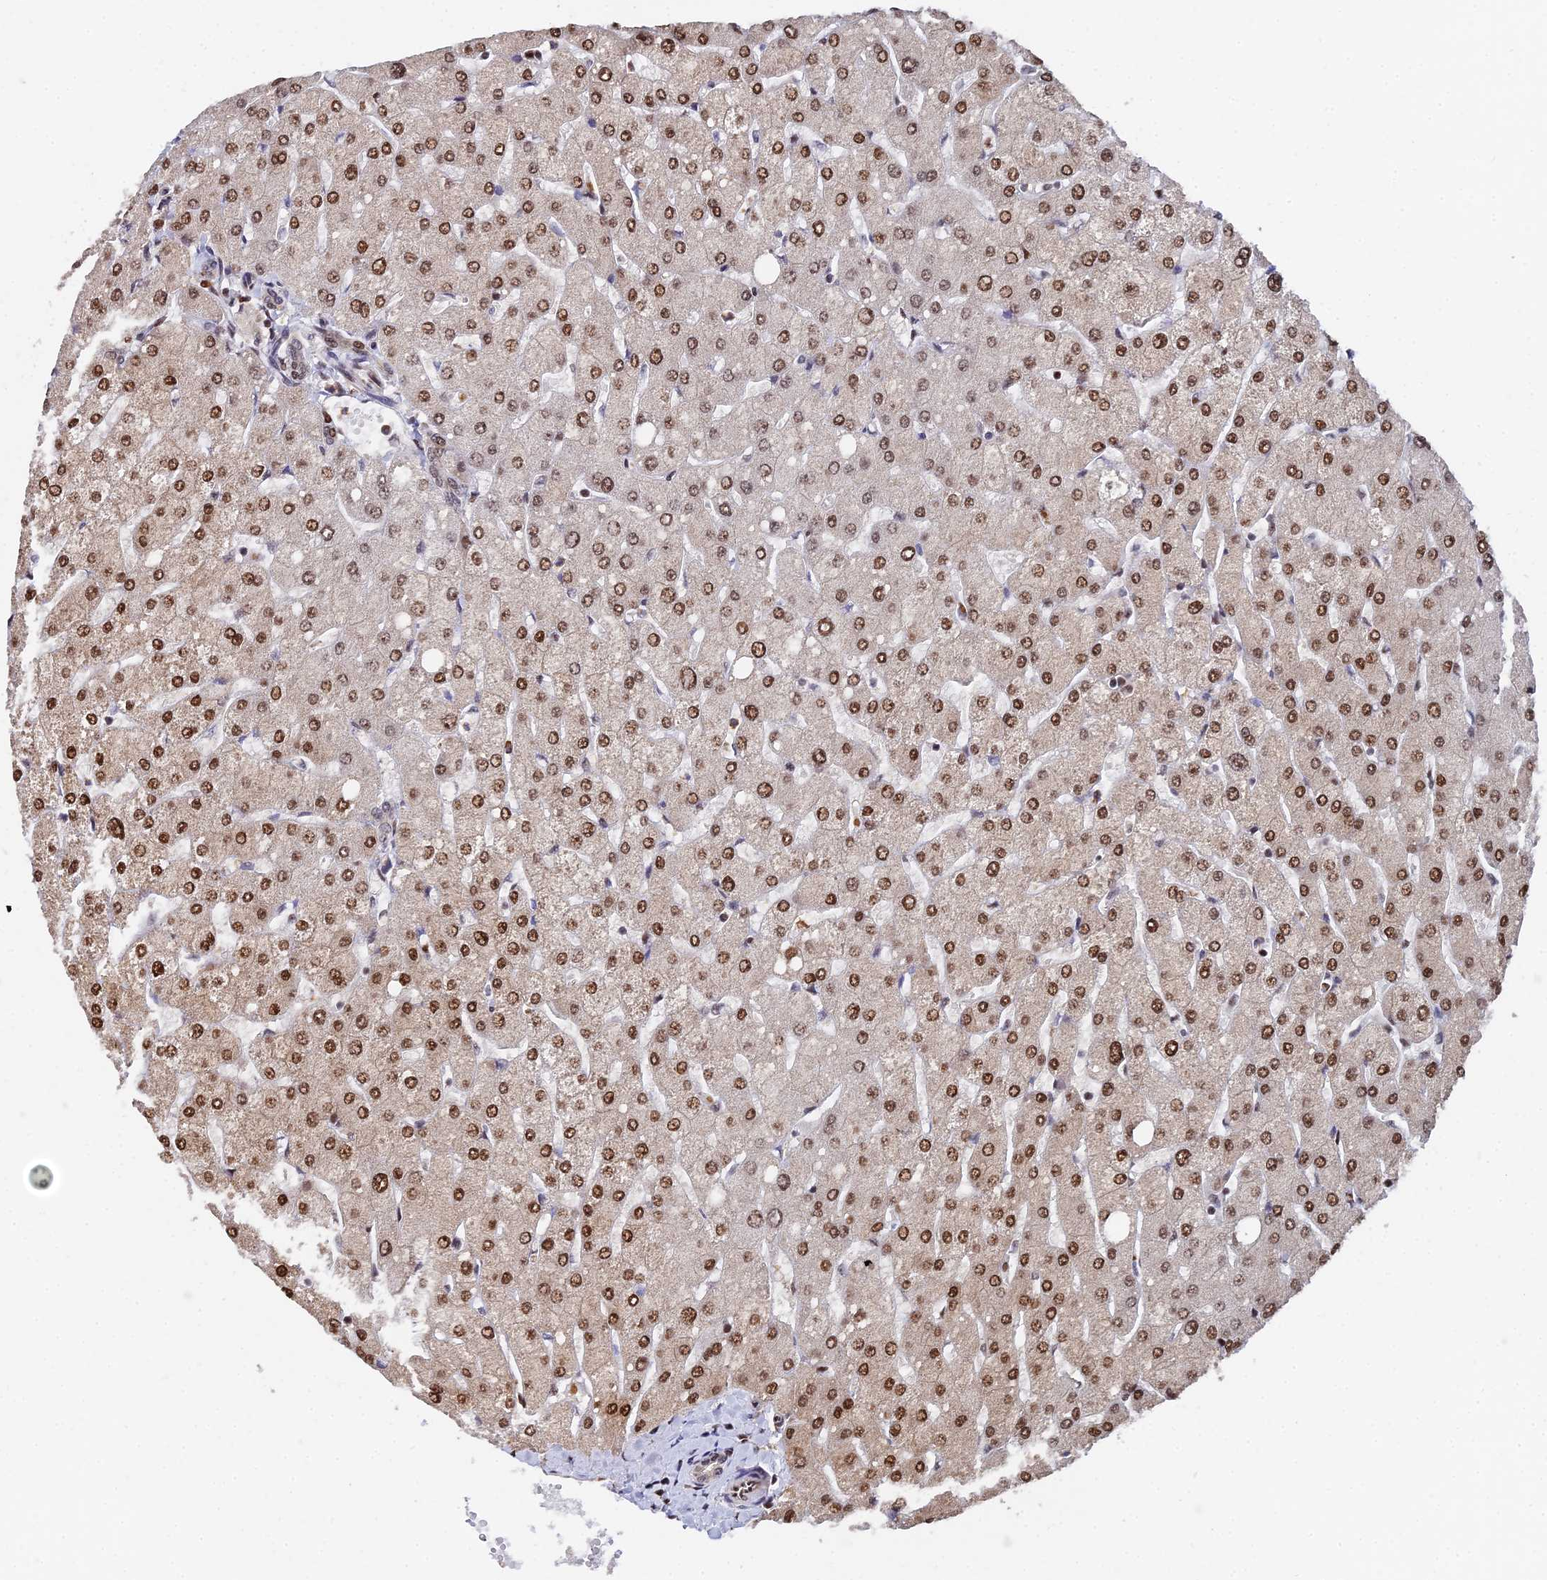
{"staining": {"intensity": "weak", "quantity": ">75%", "location": "nuclear"}, "tissue": "liver", "cell_type": "Cholangiocytes", "image_type": "normal", "snomed": [{"axis": "morphology", "description": "Normal tissue, NOS"}, {"axis": "topography", "description": "Liver"}], "caption": "Cholangiocytes show weak nuclear expression in about >75% of cells in unremarkable liver.", "gene": "TIFA", "patient": {"sex": "male", "age": 55}}